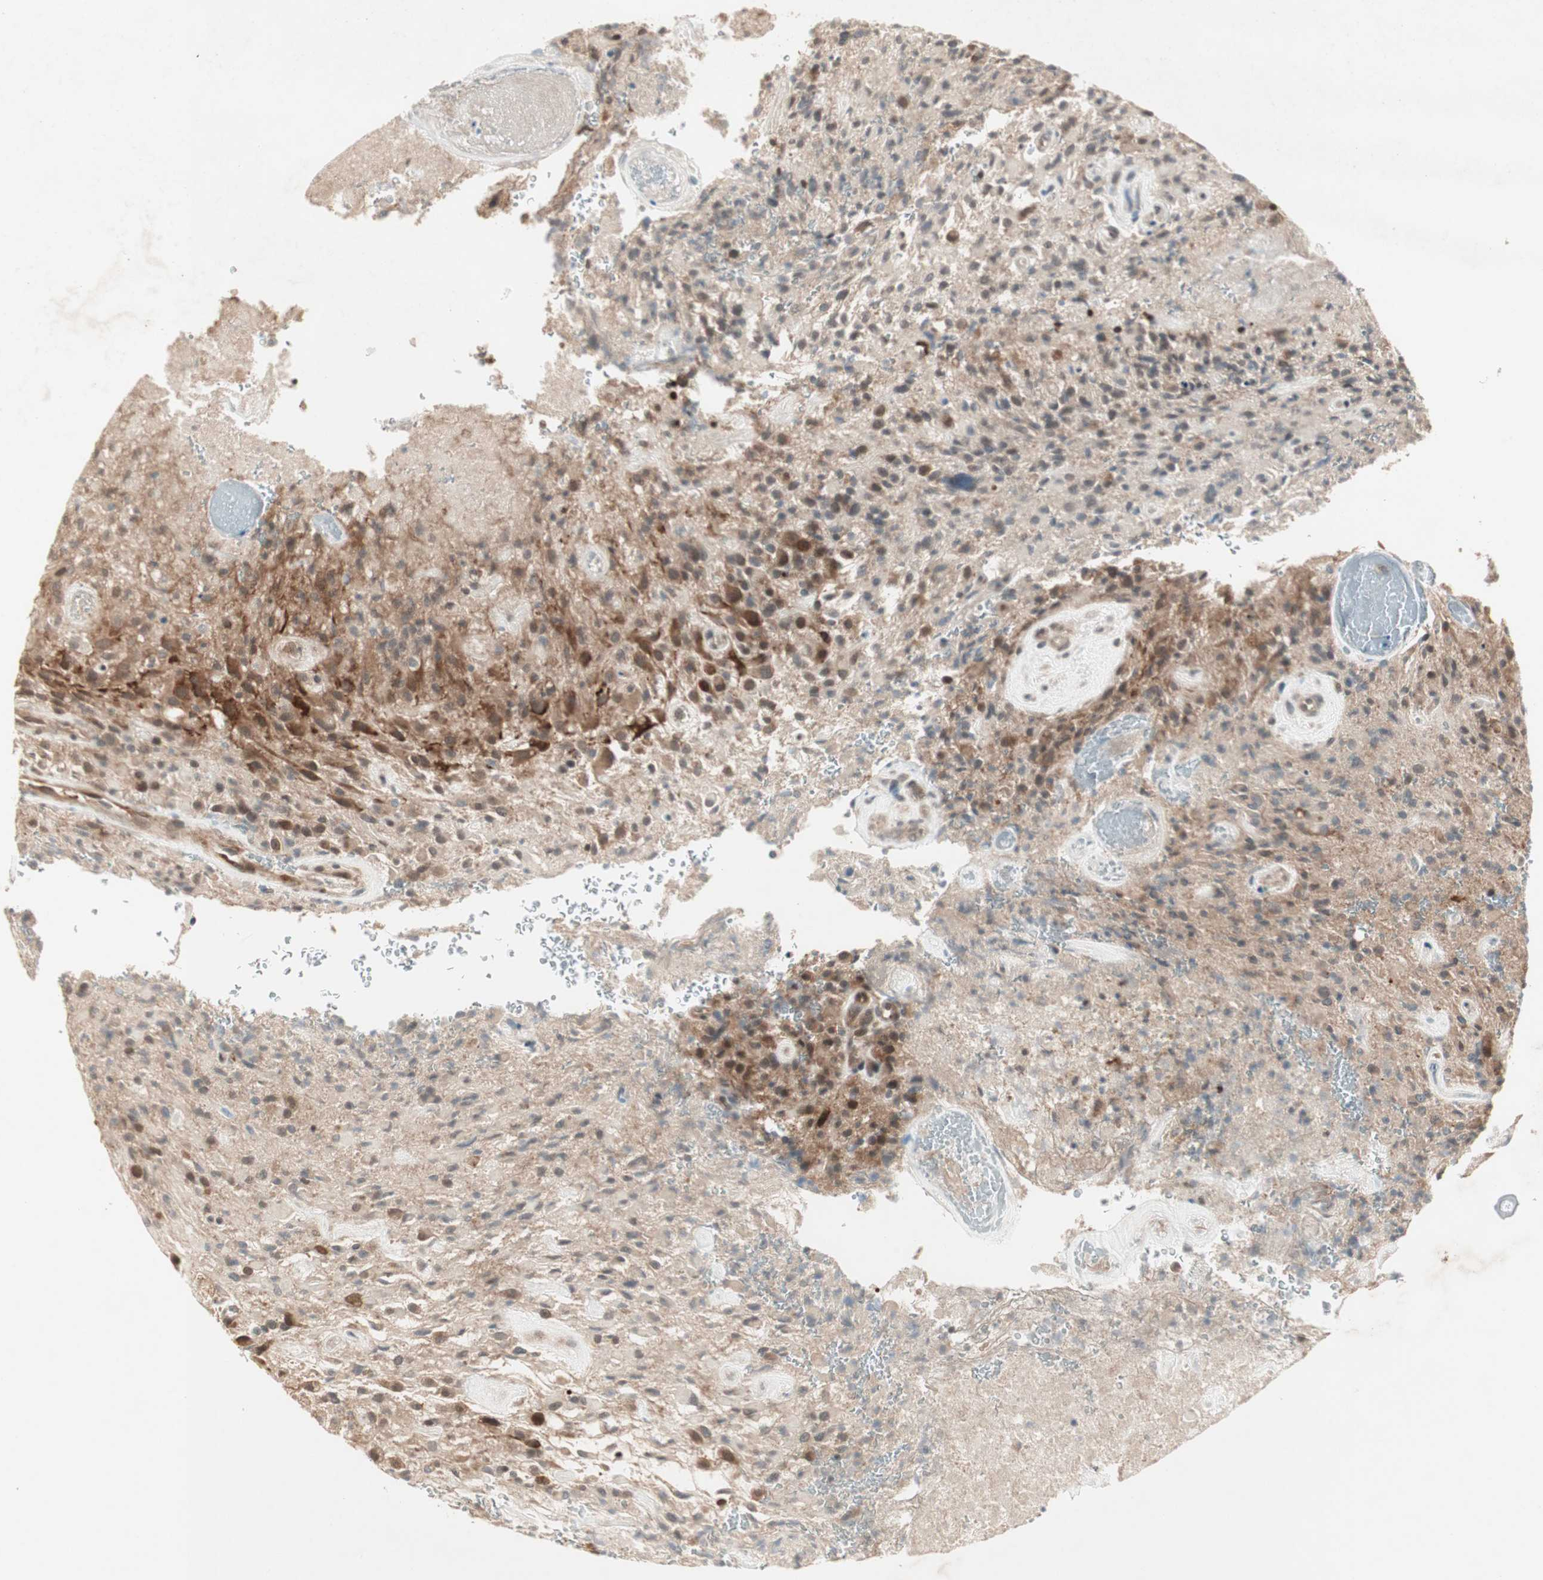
{"staining": {"intensity": "moderate", "quantity": ">75%", "location": "cytoplasmic/membranous"}, "tissue": "glioma", "cell_type": "Tumor cells", "image_type": "cancer", "snomed": [{"axis": "morphology", "description": "Glioma, malignant, High grade"}, {"axis": "topography", "description": "Brain"}], "caption": "Tumor cells reveal medium levels of moderate cytoplasmic/membranous expression in about >75% of cells in human glioma.", "gene": "PGBD1", "patient": {"sex": "male", "age": 71}}